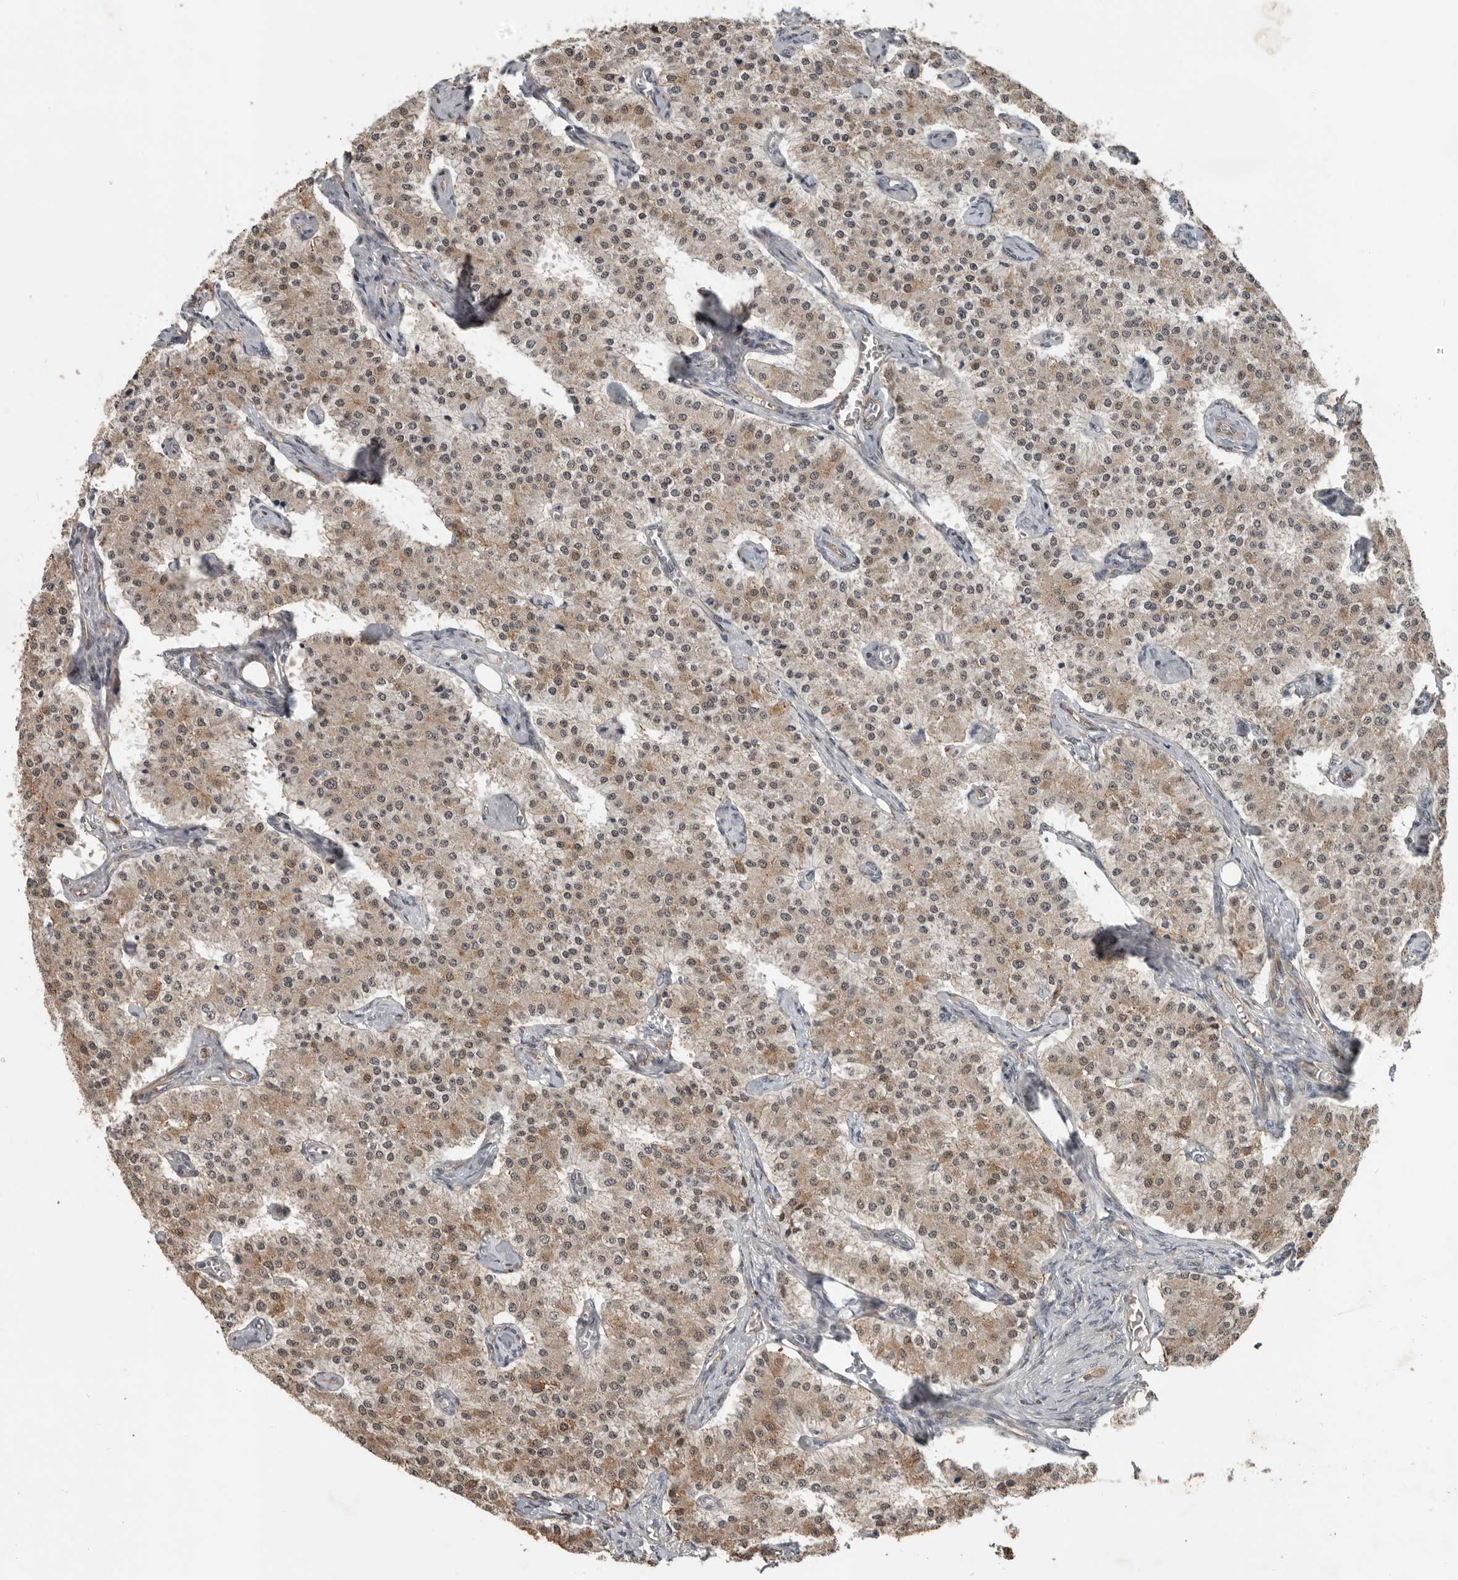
{"staining": {"intensity": "weak", "quantity": ">75%", "location": "cytoplasmic/membranous,nuclear"}, "tissue": "carcinoid", "cell_type": "Tumor cells", "image_type": "cancer", "snomed": [{"axis": "morphology", "description": "Carcinoid, malignant, NOS"}, {"axis": "topography", "description": "Colon"}], "caption": "Weak cytoplasmic/membranous and nuclear expression is present in about >75% of tumor cells in carcinoid. (Stains: DAB in brown, nuclei in blue, Microscopy: brightfield microscopy at high magnification).", "gene": "YOD1", "patient": {"sex": "female", "age": 52}}